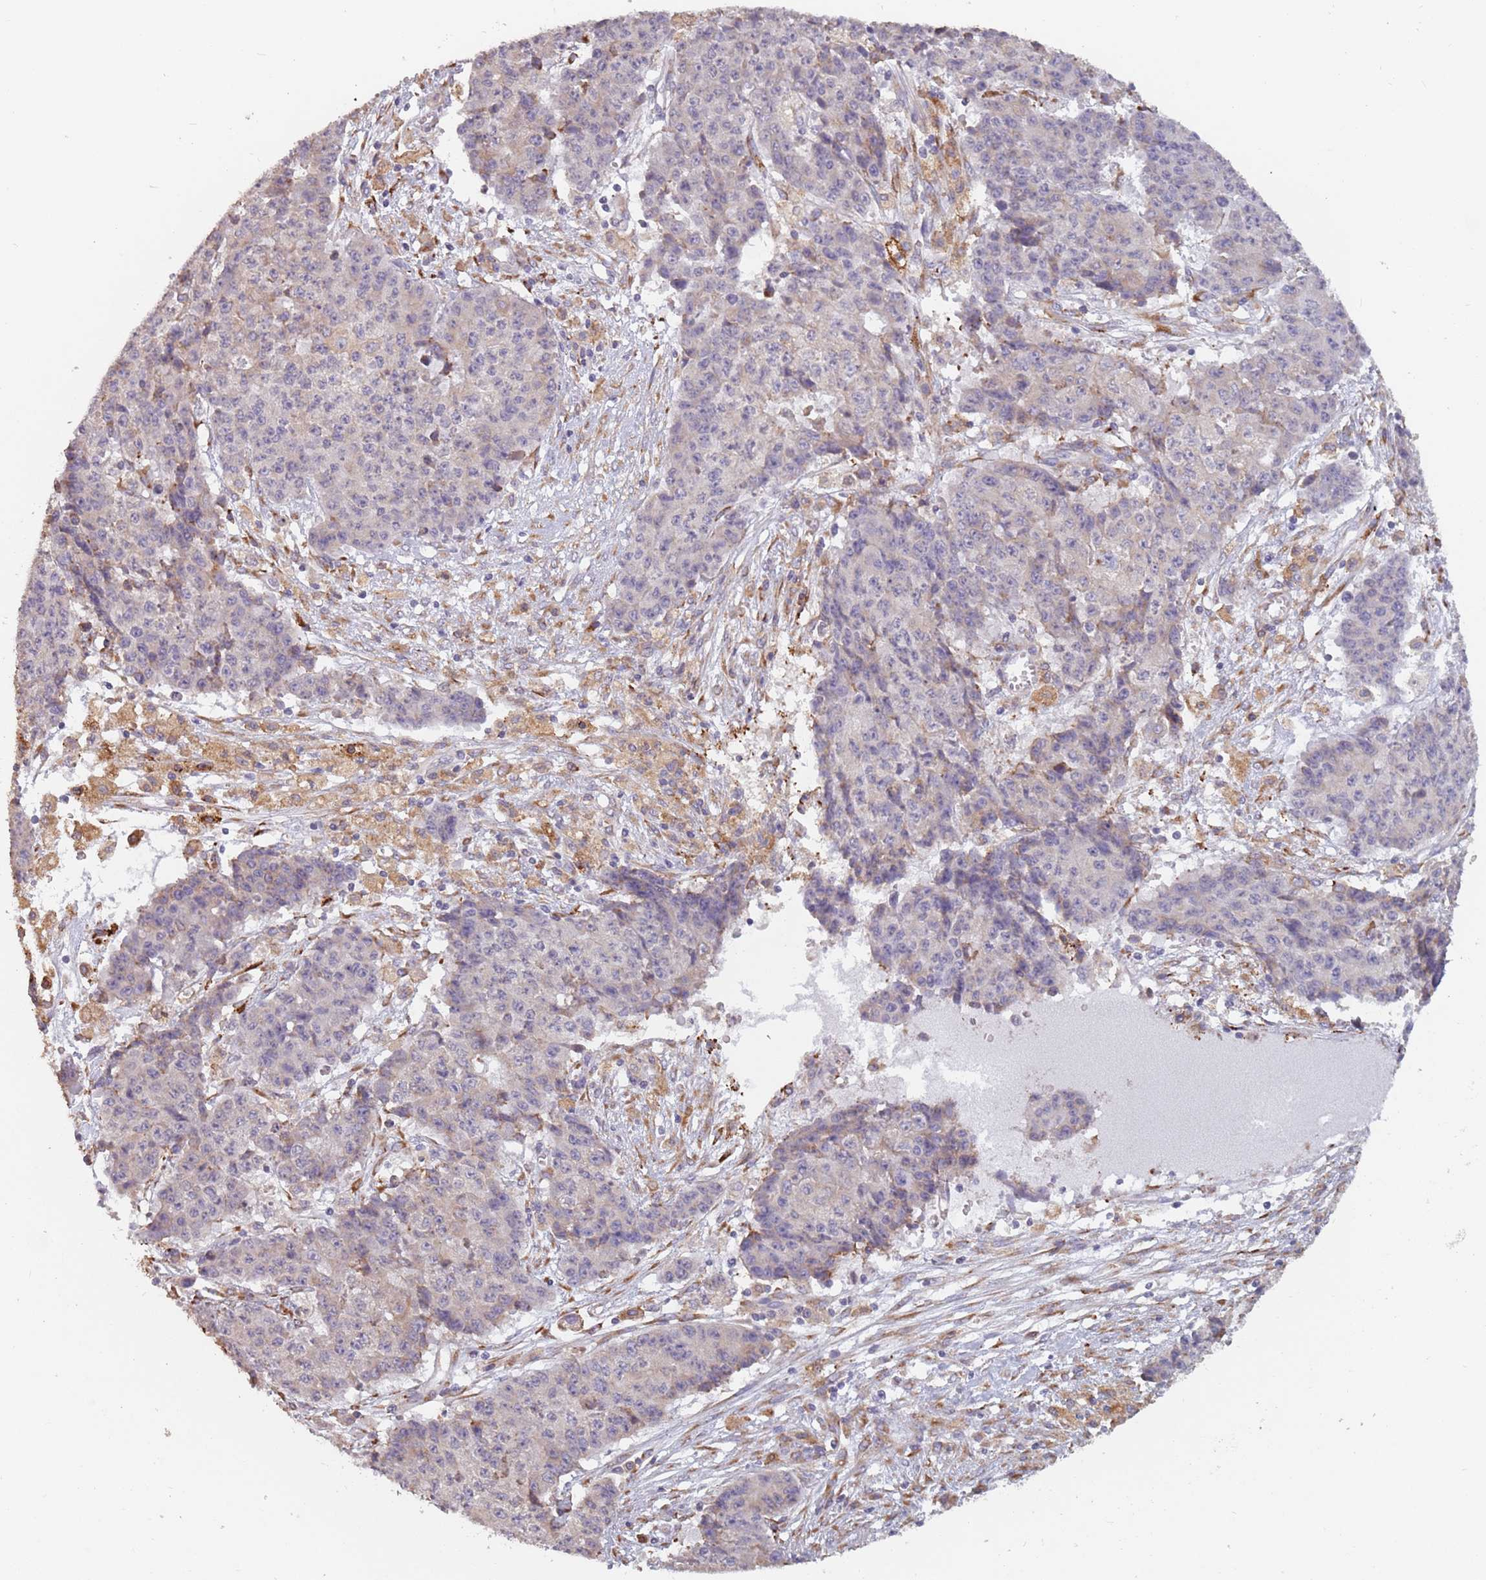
{"staining": {"intensity": "negative", "quantity": "none", "location": "none"}, "tissue": "ovarian cancer", "cell_type": "Tumor cells", "image_type": "cancer", "snomed": [{"axis": "morphology", "description": "Carcinoma, endometroid"}, {"axis": "topography", "description": "Ovary"}], "caption": "A high-resolution image shows immunohistochemistry (IHC) staining of endometroid carcinoma (ovarian), which shows no significant positivity in tumor cells.", "gene": "RPS9", "patient": {"sex": "female", "age": 42}}